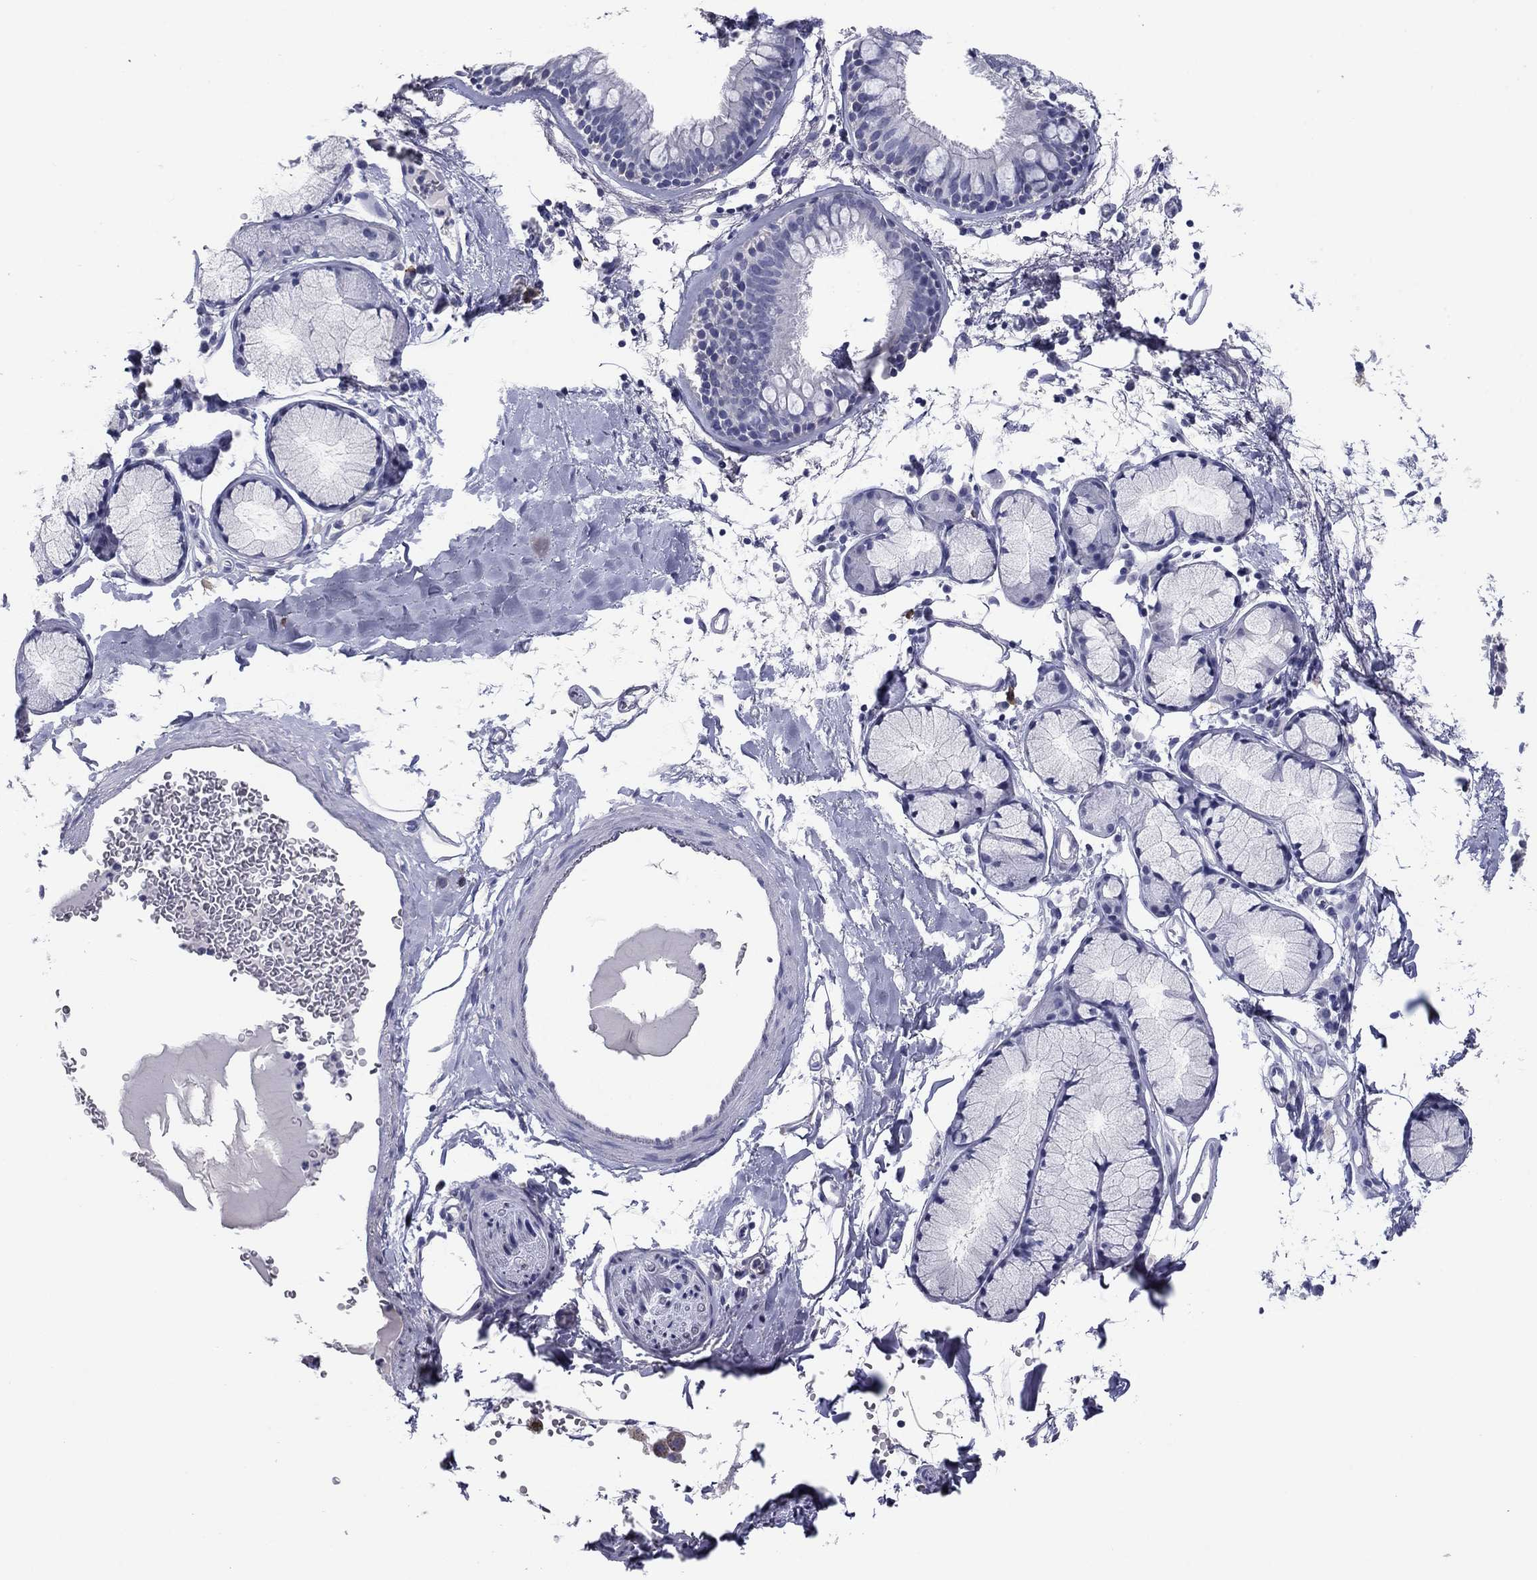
{"staining": {"intensity": "negative", "quantity": "none", "location": "none"}, "tissue": "bronchus", "cell_type": "Respiratory epithelial cells", "image_type": "normal", "snomed": [{"axis": "morphology", "description": "Normal tissue, NOS"}, {"axis": "morphology", "description": "Squamous cell carcinoma, NOS"}, {"axis": "topography", "description": "Cartilage tissue"}, {"axis": "topography", "description": "Bronchus"}], "caption": "Respiratory epithelial cells show no significant protein staining in unremarkable bronchus. (DAB (3,3'-diaminobenzidine) IHC visualized using brightfield microscopy, high magnification).", "gene": "HAO1", "patient": {"sex": "male", "age": 72}}